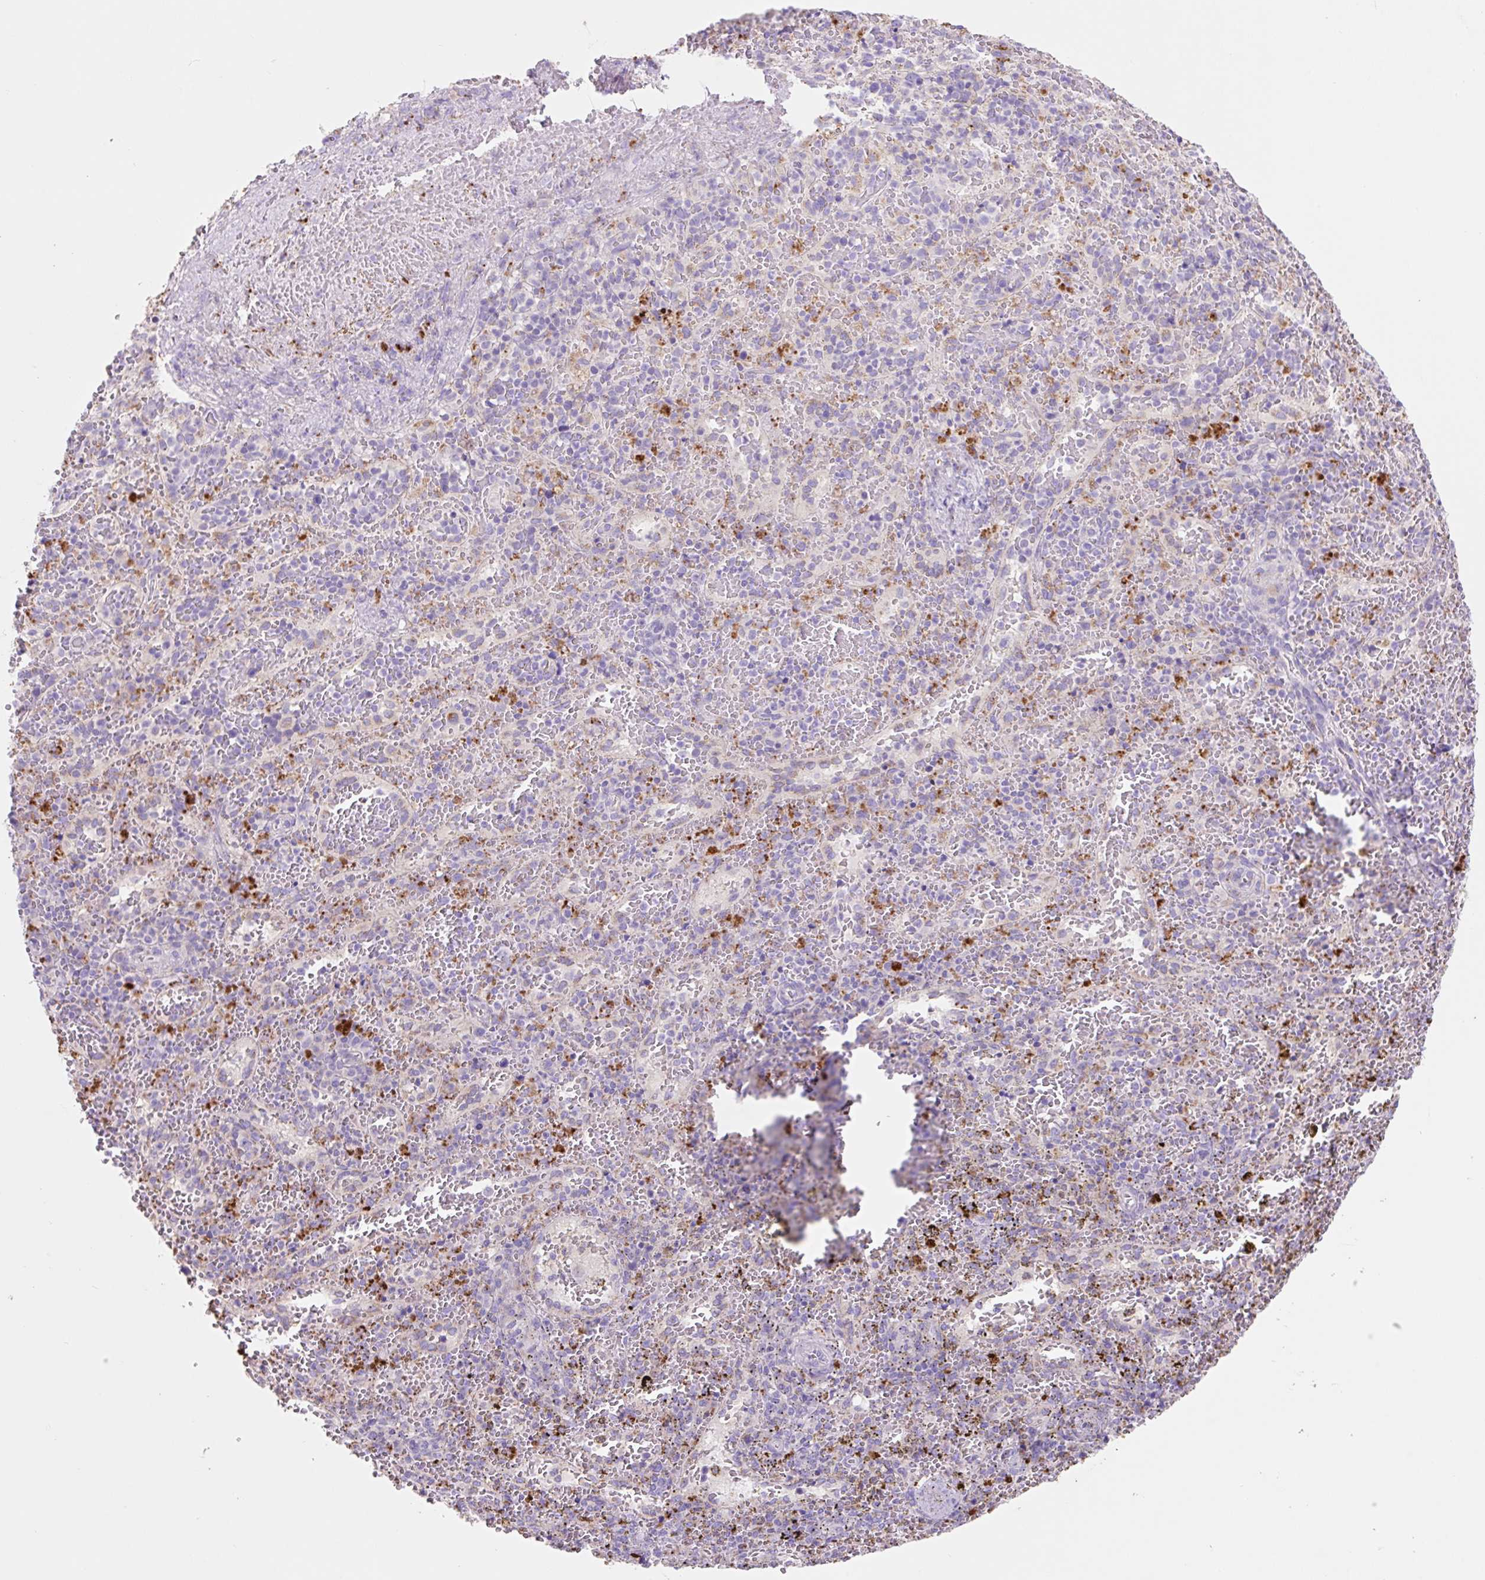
{"staining": {"intensity": "negative", "quantity": "none", "location": "none"}, "tissue": "spleen", "cell_type": "Cells in red pulp", "image_type": "normal", "snomed": [{"axis": "morphology", "description": "Normal tissue, NOS"}, {"axis": "topography", "description": "Spleen"}], "caption": "IHC photomicrograph of normal spleen: human spleen stained with DAB reveals no significant protein positivity in cells in red pulp.", "gene": "HEXA", "patient": {"sex": "female", "age": 50}}